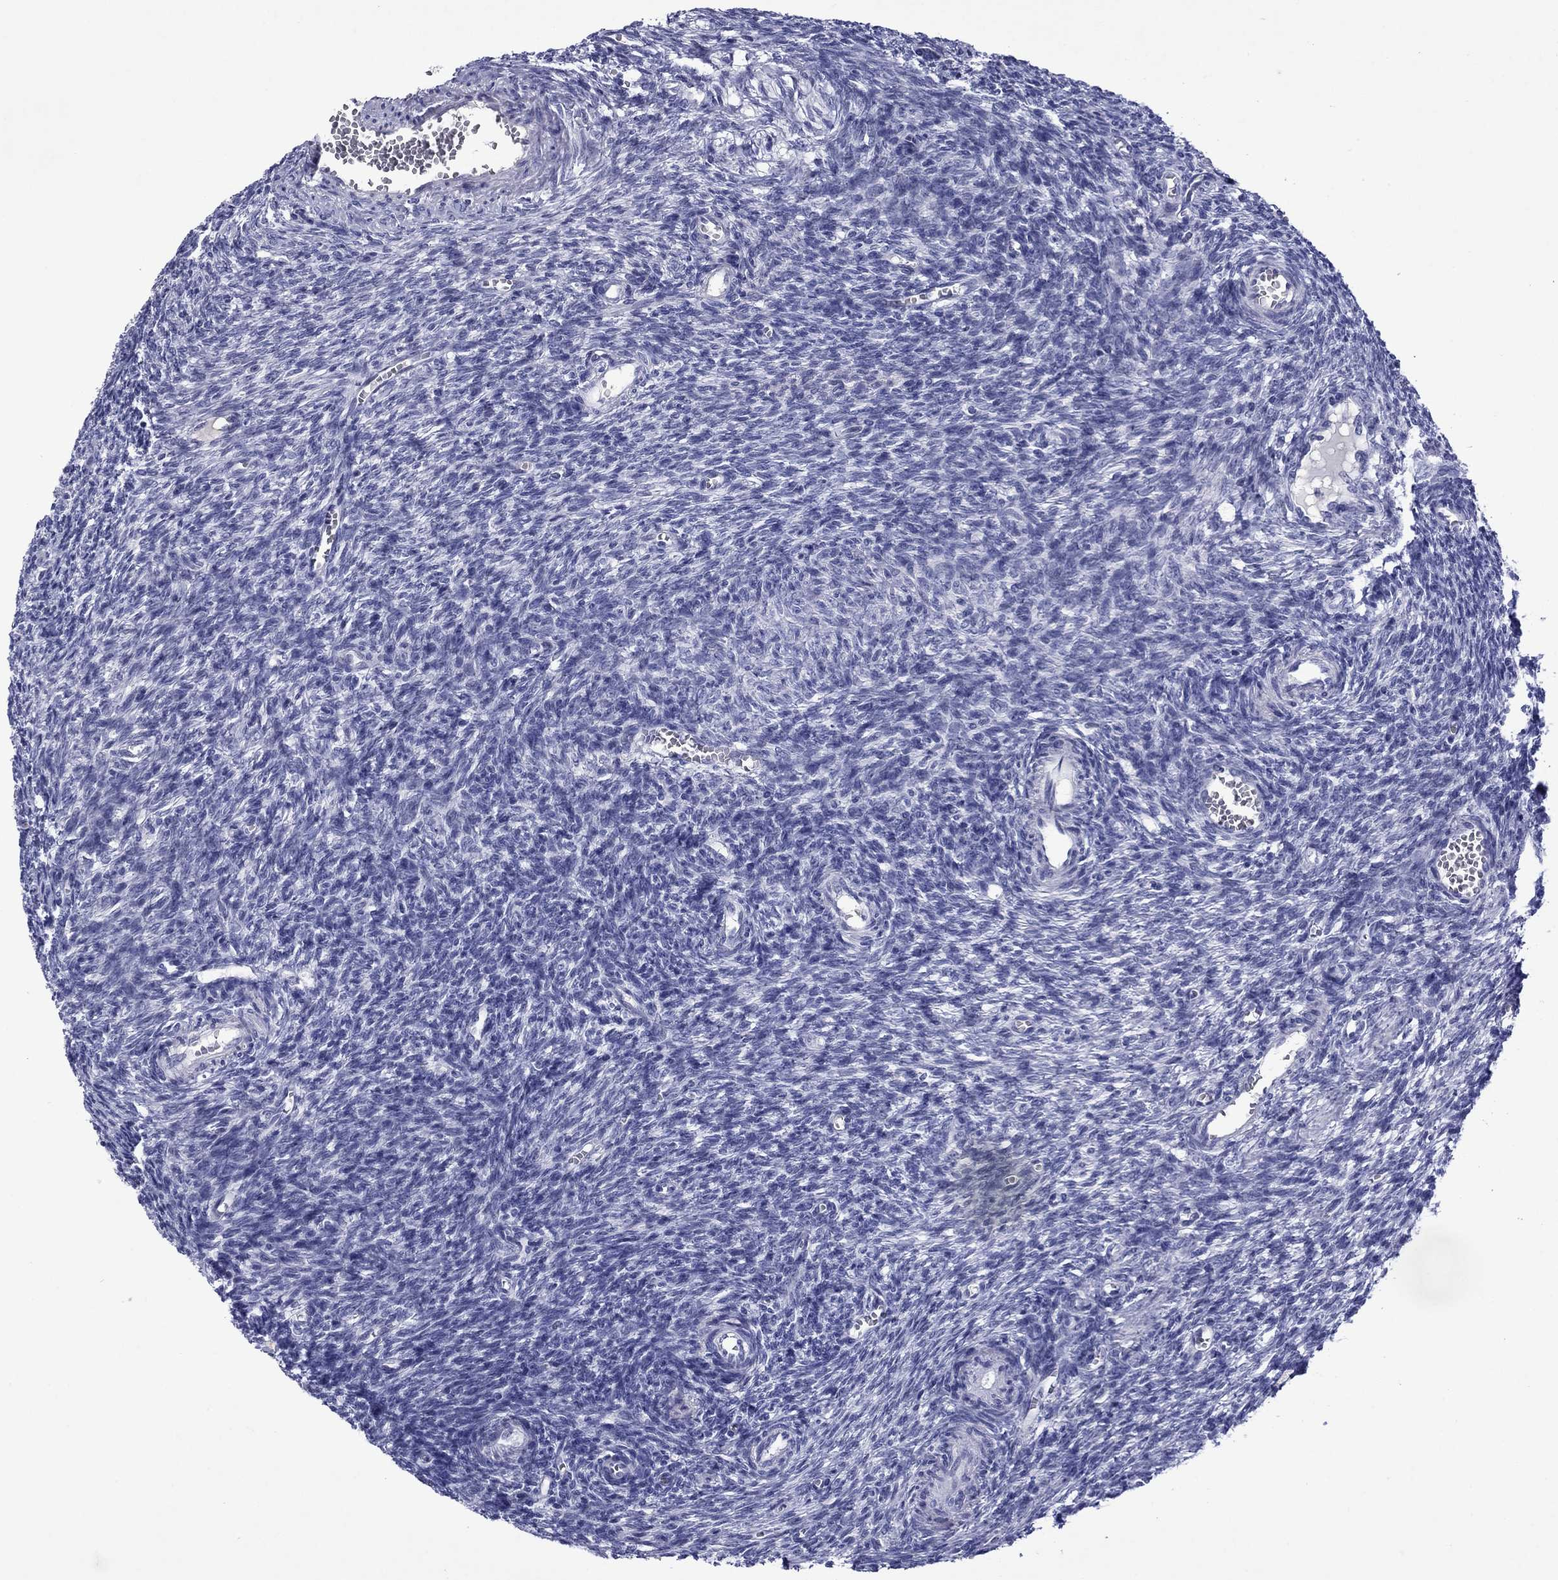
{"staining": {"intensity": "negative", "quantity": "none", "location": "none"}, "tissue": "ovary", "cell_type": "Ovarian stroma cells", "image_type": "normal", "snomed": [{"axis": "morphology", "description": "Normal tissue, NOS"}, {"axis": "topography", "description": "Ovary"}], "caption": "This is a histopathology image of immunohistochemistry (IHC) staining of benign ovary, which shows no positivity in ovarian stroma cells. (DAB immunohistochemistry (IHC), high magnification).", "gene": "PIWIL1", "patient": {"sex": "female", "age": 27}}